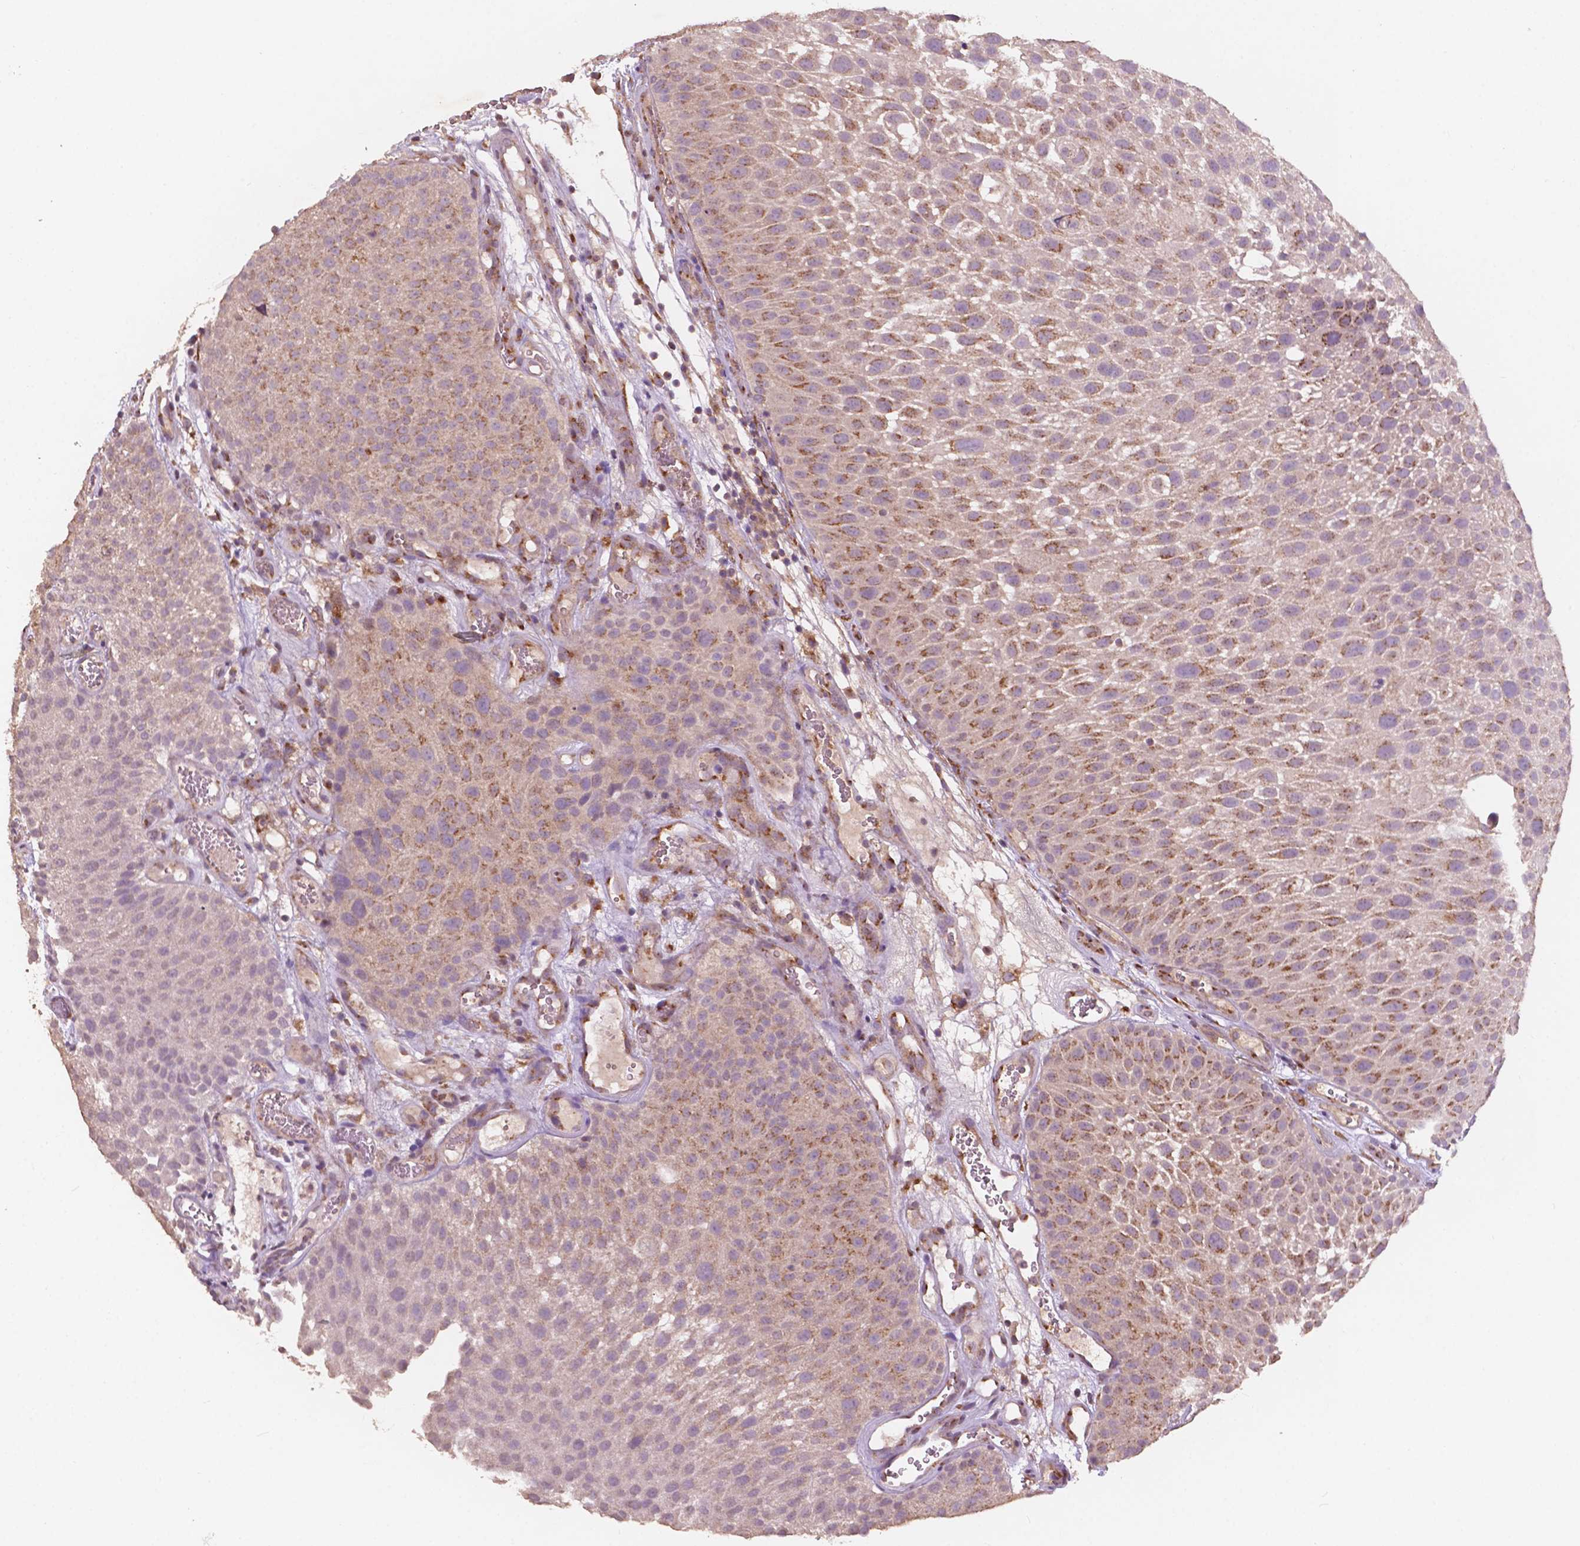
{"staining": {"intensity": "moderate", "quantity": "25%-75%", "location": "cytoplasmic/membranous"}, "tissue": "urothelial cancer", "cell_type": "Tumor cells", "image_type": "cancer", "snomed": [{"axis": "morphology", "description": "Urothelial carcinoma, Low grade"}, {"axis": "topography", "description": "Urinary bladder"}], "caption": "IHC micrograph of neoplastic tissue: urothelial carcinoma (low-grade) stained using immunohistochemistry (IHC) displays medium levels of moderate protein expression localized specifically in the cytoplasmic/membranous of tumor cells, appearing as a cytoplasmic/membranous brown color.", "gene": "CHPT1", "patient": {"sex": "male", "age": 72}}